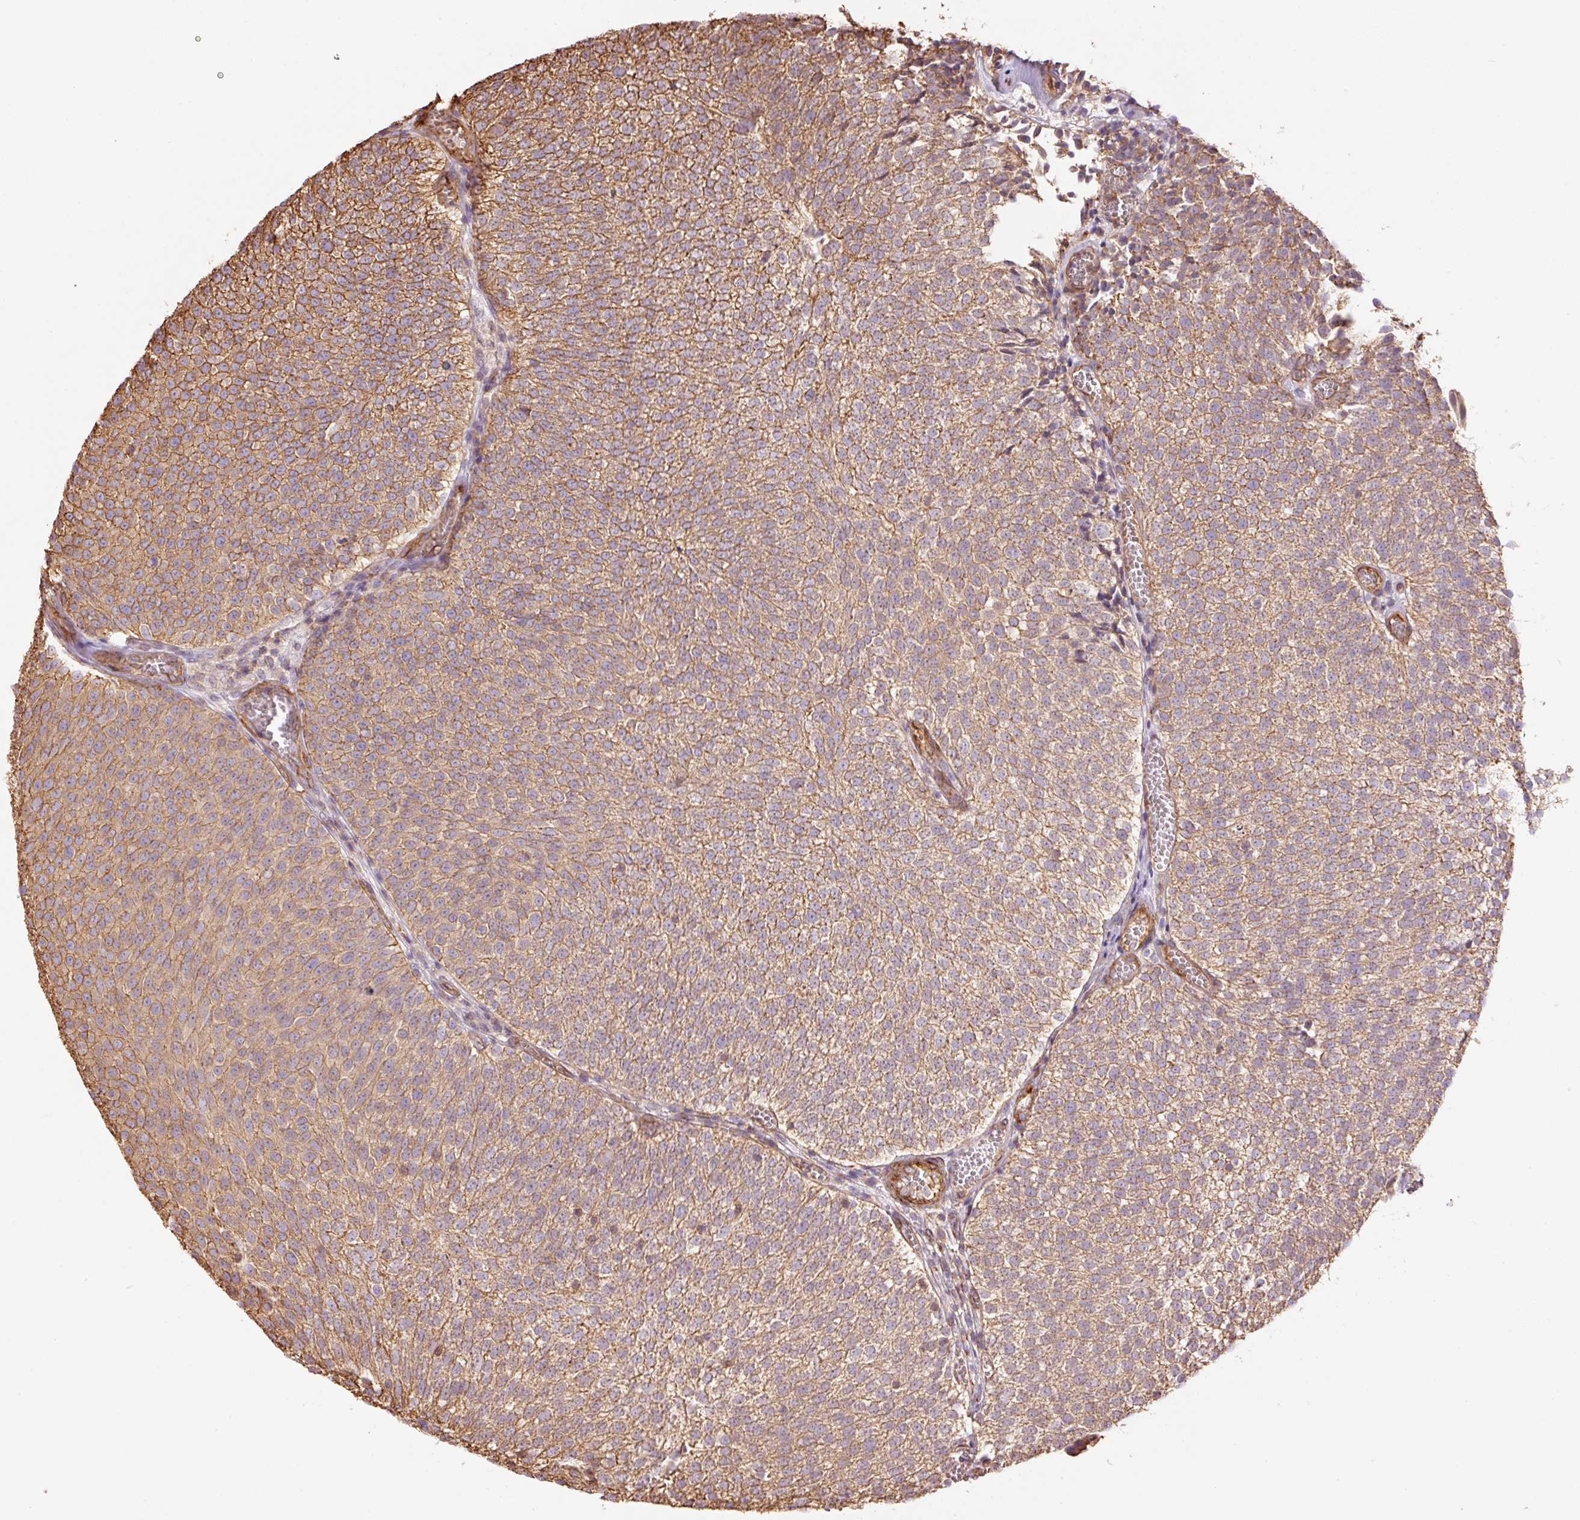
{"staining": {"intensity": "moderate", "quantity": ">75%", "location": "cytoplasmic/membranous"}, "tissue": "urothelial cancer", "cell_type": "Tumor cells", "image_type": "cancer", "snomed": [{"axis": "morphology", "description": "Urothelial carcinoma, Low grade"}, {"axis": "topography", "description": "Urinary bladder"}], "caption": "The image reveals a brown stain indicating the presence of a protein in the cytoplasmic/membranous of tumor cells in urothelial cancer. The staining is performed using DAB brown chromogen to label protein expression. The nuclei are counter-stained blue using hematoxylin.", "gene": "PPP1R1B", "patient": {"sex": "female", "age": 79}}